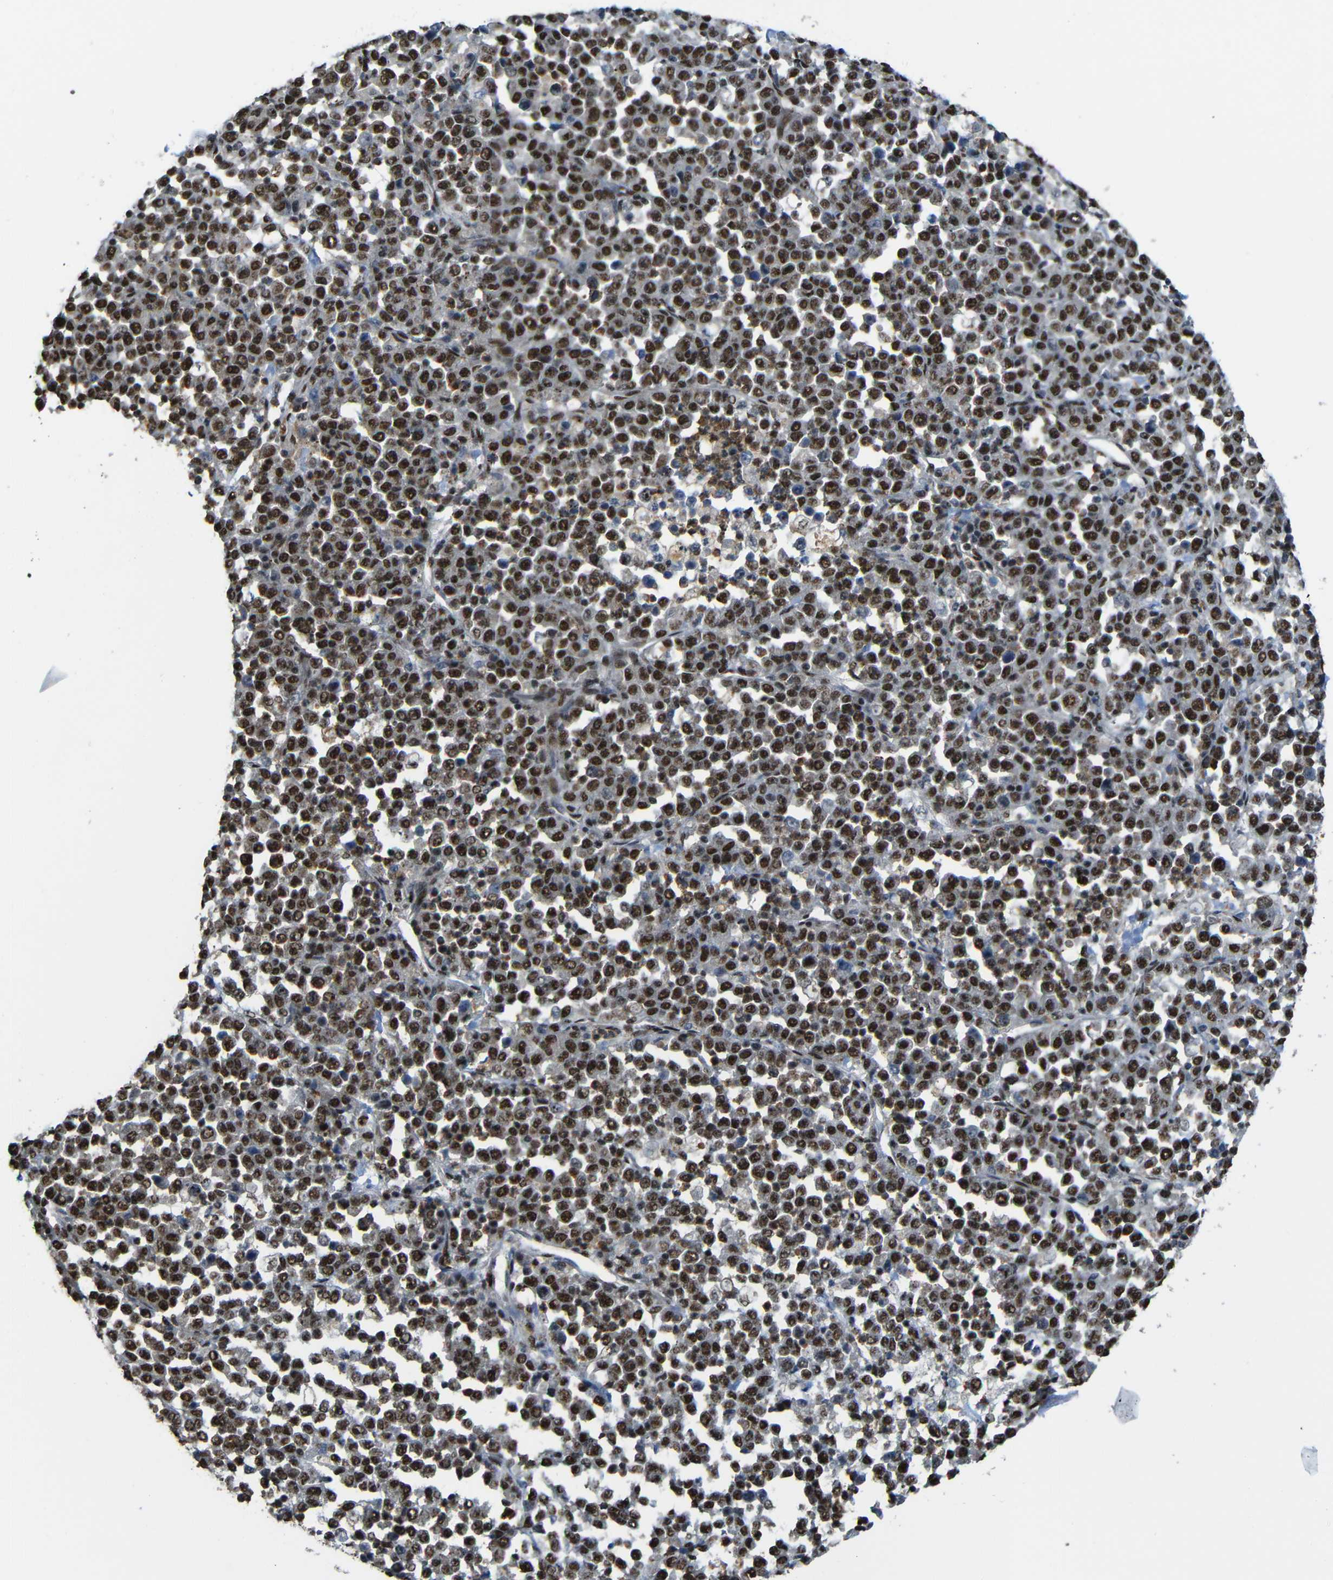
{"staining": {"intensity": "strong", "quantity": ">75%", "location": "cytoplasmic/membranous,nuclear"}, "tissue": "stomach cancer", "cell_type": "Tumor cells", "image_type": "cancer", "snomed": [{"axis": "morphology", "description": "Normal tissue, NOS"}, {"axis": "morphology", "description": "Adenocarcinoma, NOS"}, {"axis": "topography", "description": "Stomach, upper"}, {"axis": "topography", "description": "Stomach"}], "caption": "This histopathology image reveals immunohistochemistry staining of human adenocarcinoma (stomach), with high strong cytoplasmic/membranous and nuclear positivity in about >75% of tumor cells.", "gene": "TCF7L2", "patient": {"sex": "male", "age": 59}}